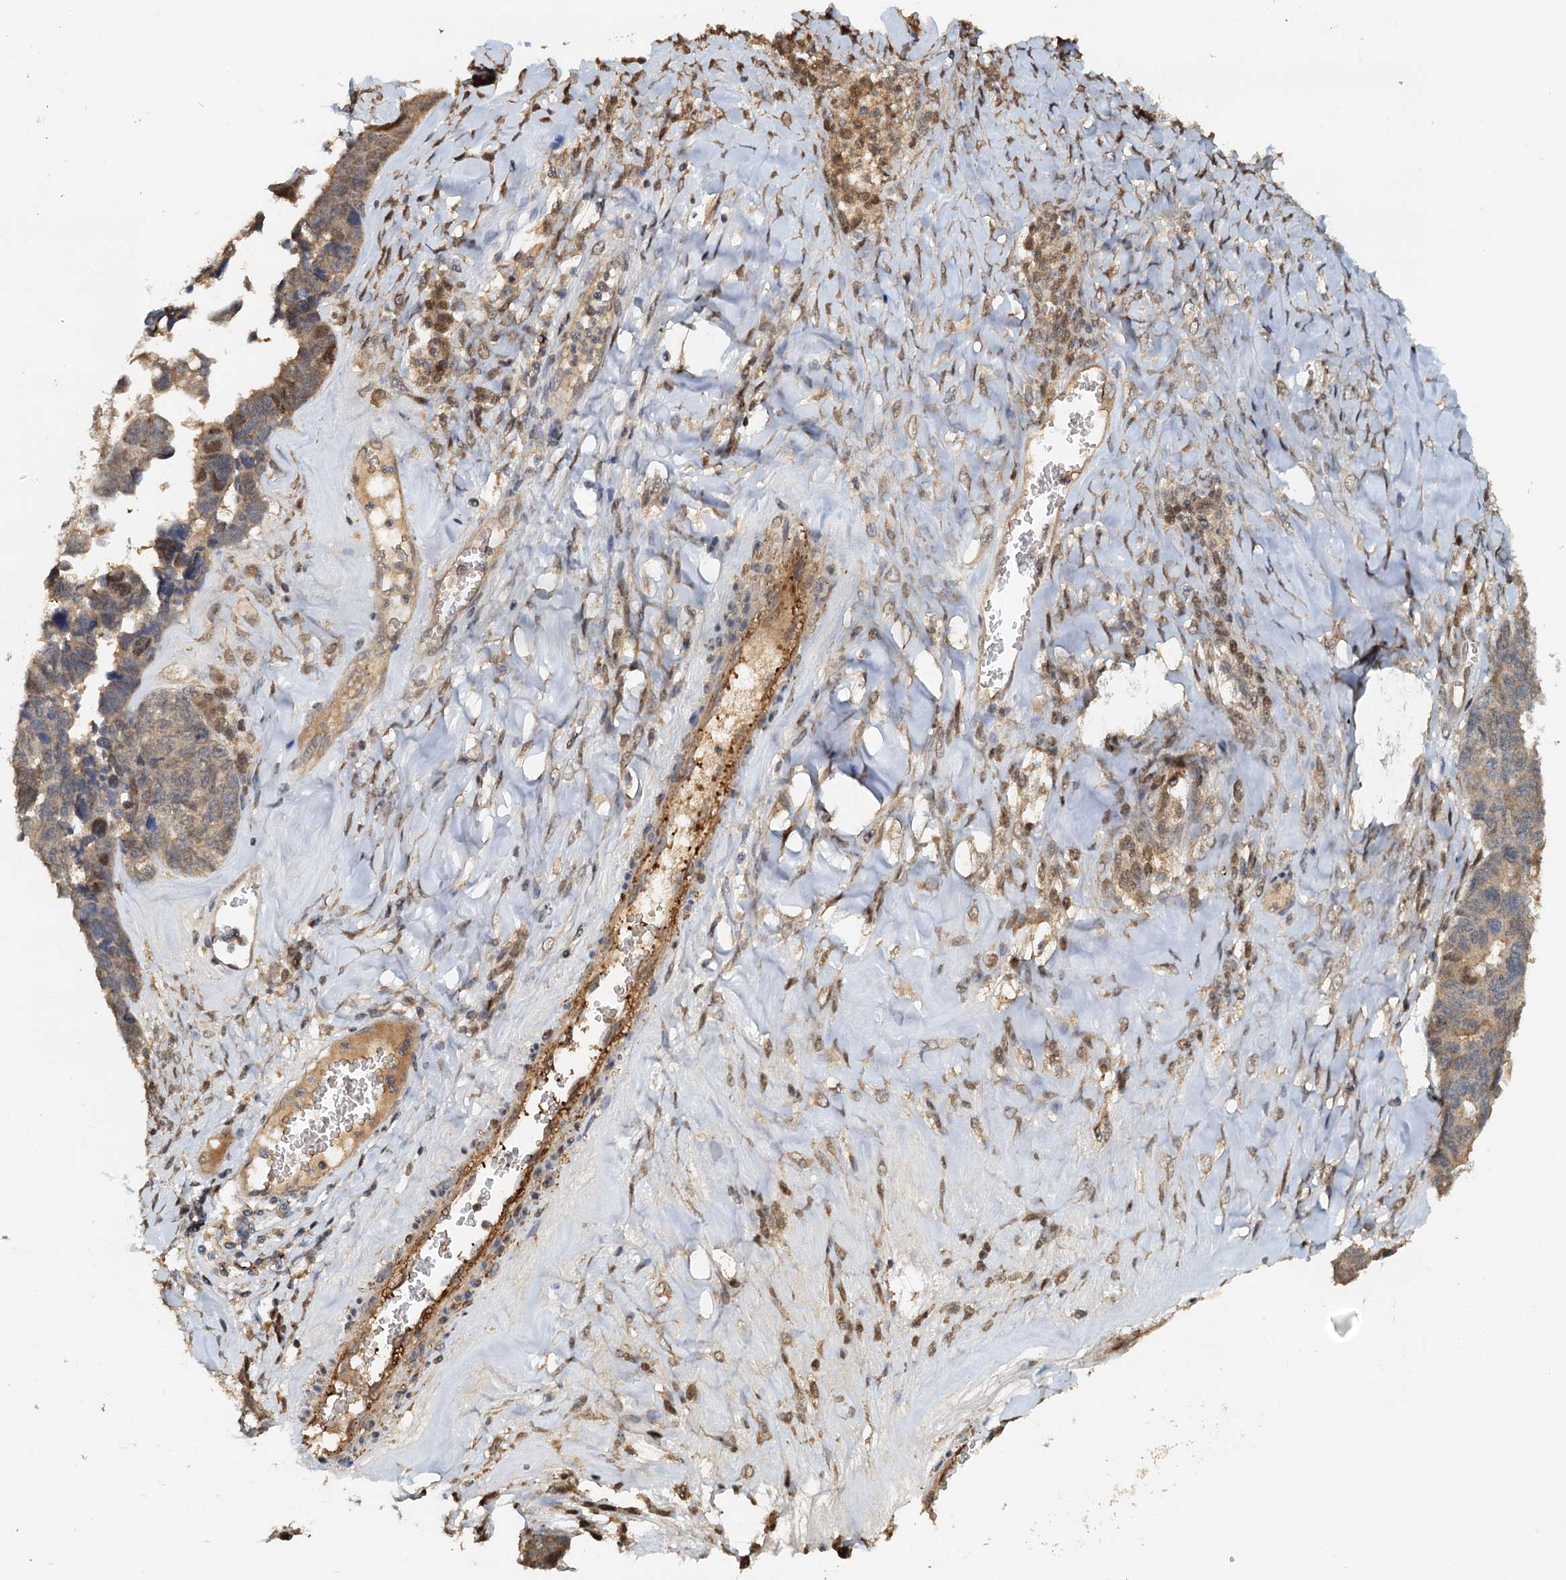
{"staining": {"intensity": "moderate", "quantity": "25%-75%", "location": "cytoplasmic/membranous,nuclear"}, "tissue": "ovarian cancer", "cell_type": "Tumor cells", "image_type": "cancer", "snomed": [{"axis": "morphology", "description": "Cystadenocarcinoma, serous, NOS"}, {"axis": "topography", "description": "Ovary"}], "caption": "About 25%-75% of tumor cells in ovarian cancer demonstrate moderate cytoplasmic/membranous and nuclear protein staining as visualized by brown immunohistochemical staining.", "gene": "UBL7", "patient": {"sex": "female", "age": 79}}